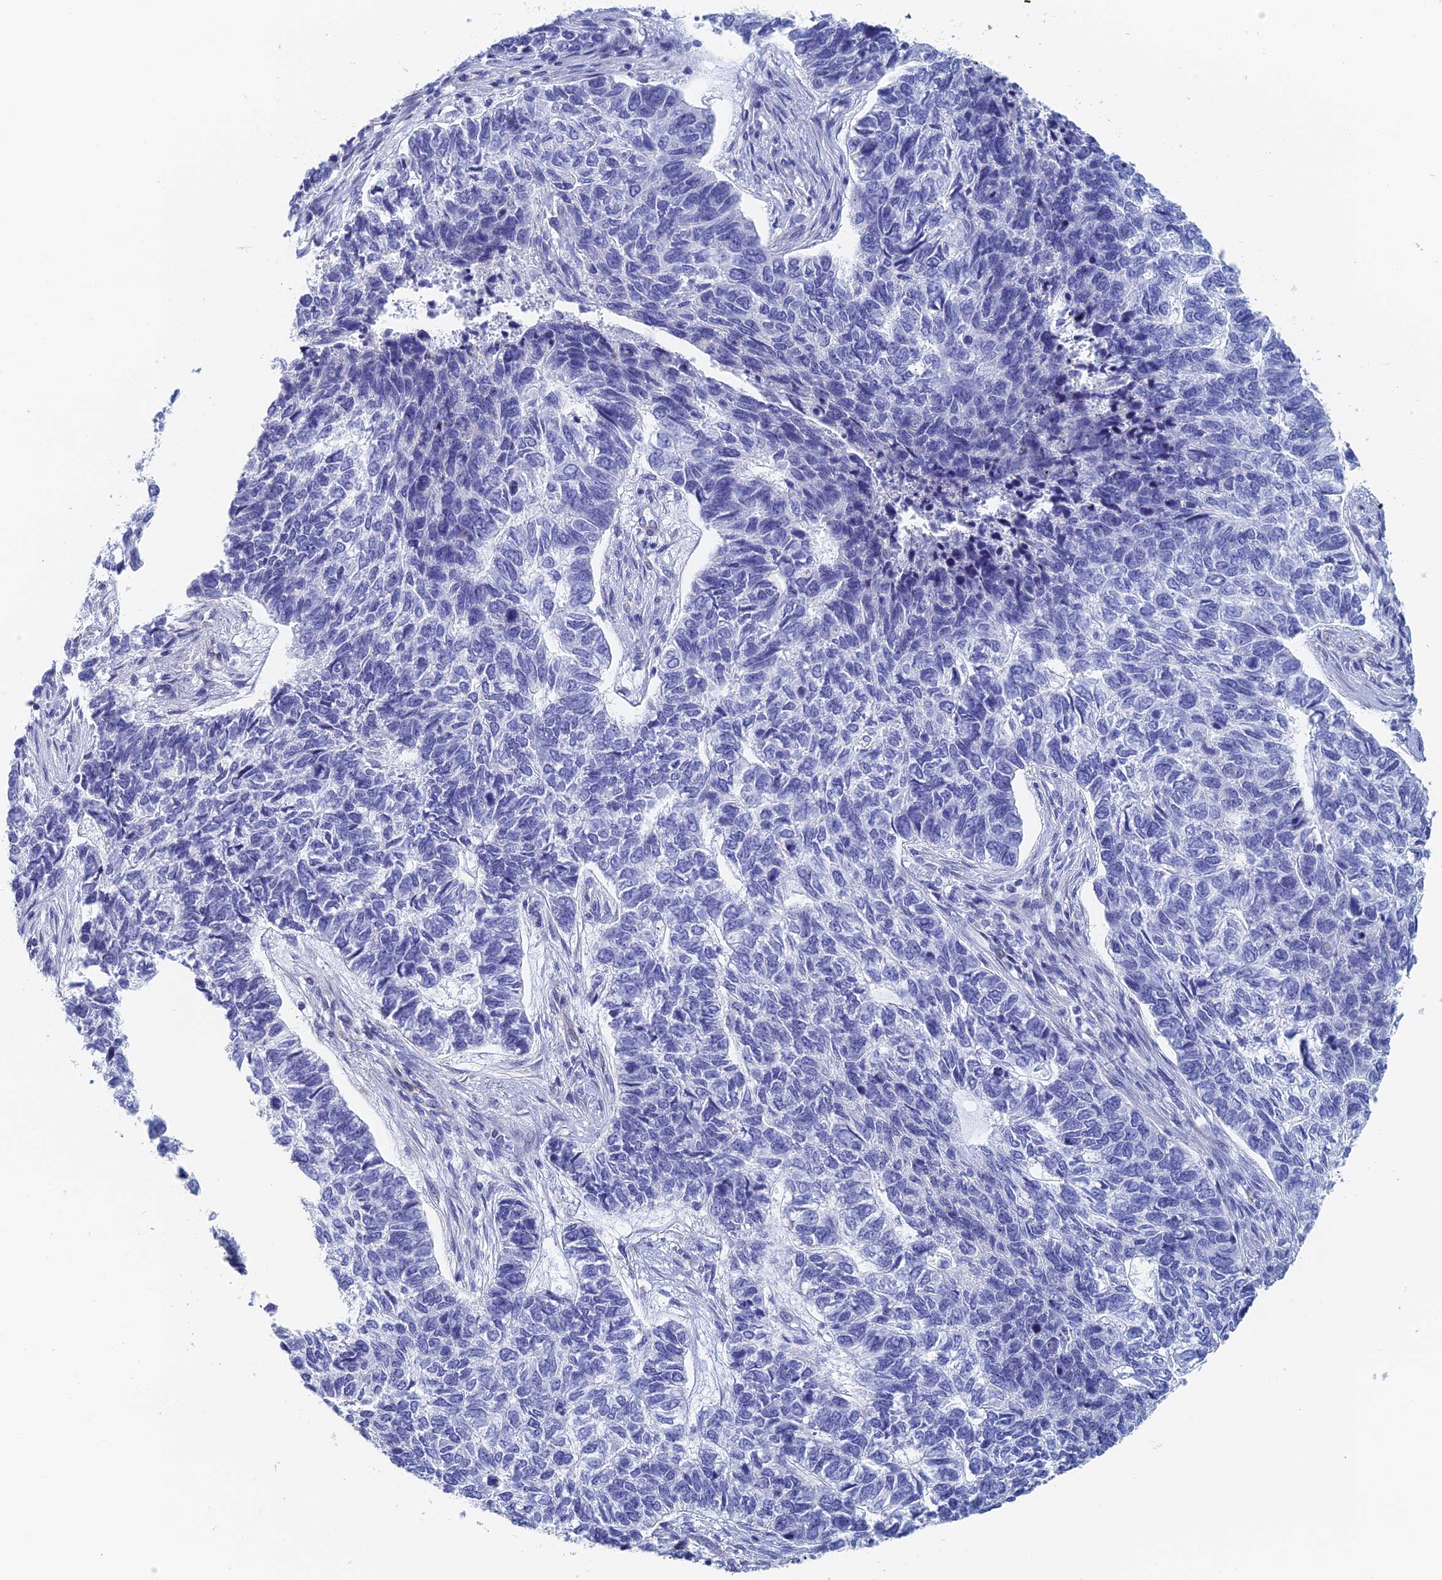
{"staining": {"intensity": "negative", "quantity": "none", "location": "none"}, "tissue": "skin cancer", "cell_type": "Tumor cells", "image_type": "cancer", "snomed": [{"axis": "morphology", "description": "Basal cell carcinoma"}, {"axis": "topography", "description": "Skin"}], "caption": "Human skin cancer stained for a protein using IHC displays no staining in tumor cells.", "gene": "KCNK18", "patient": {"sex": "female", "age": 65}}